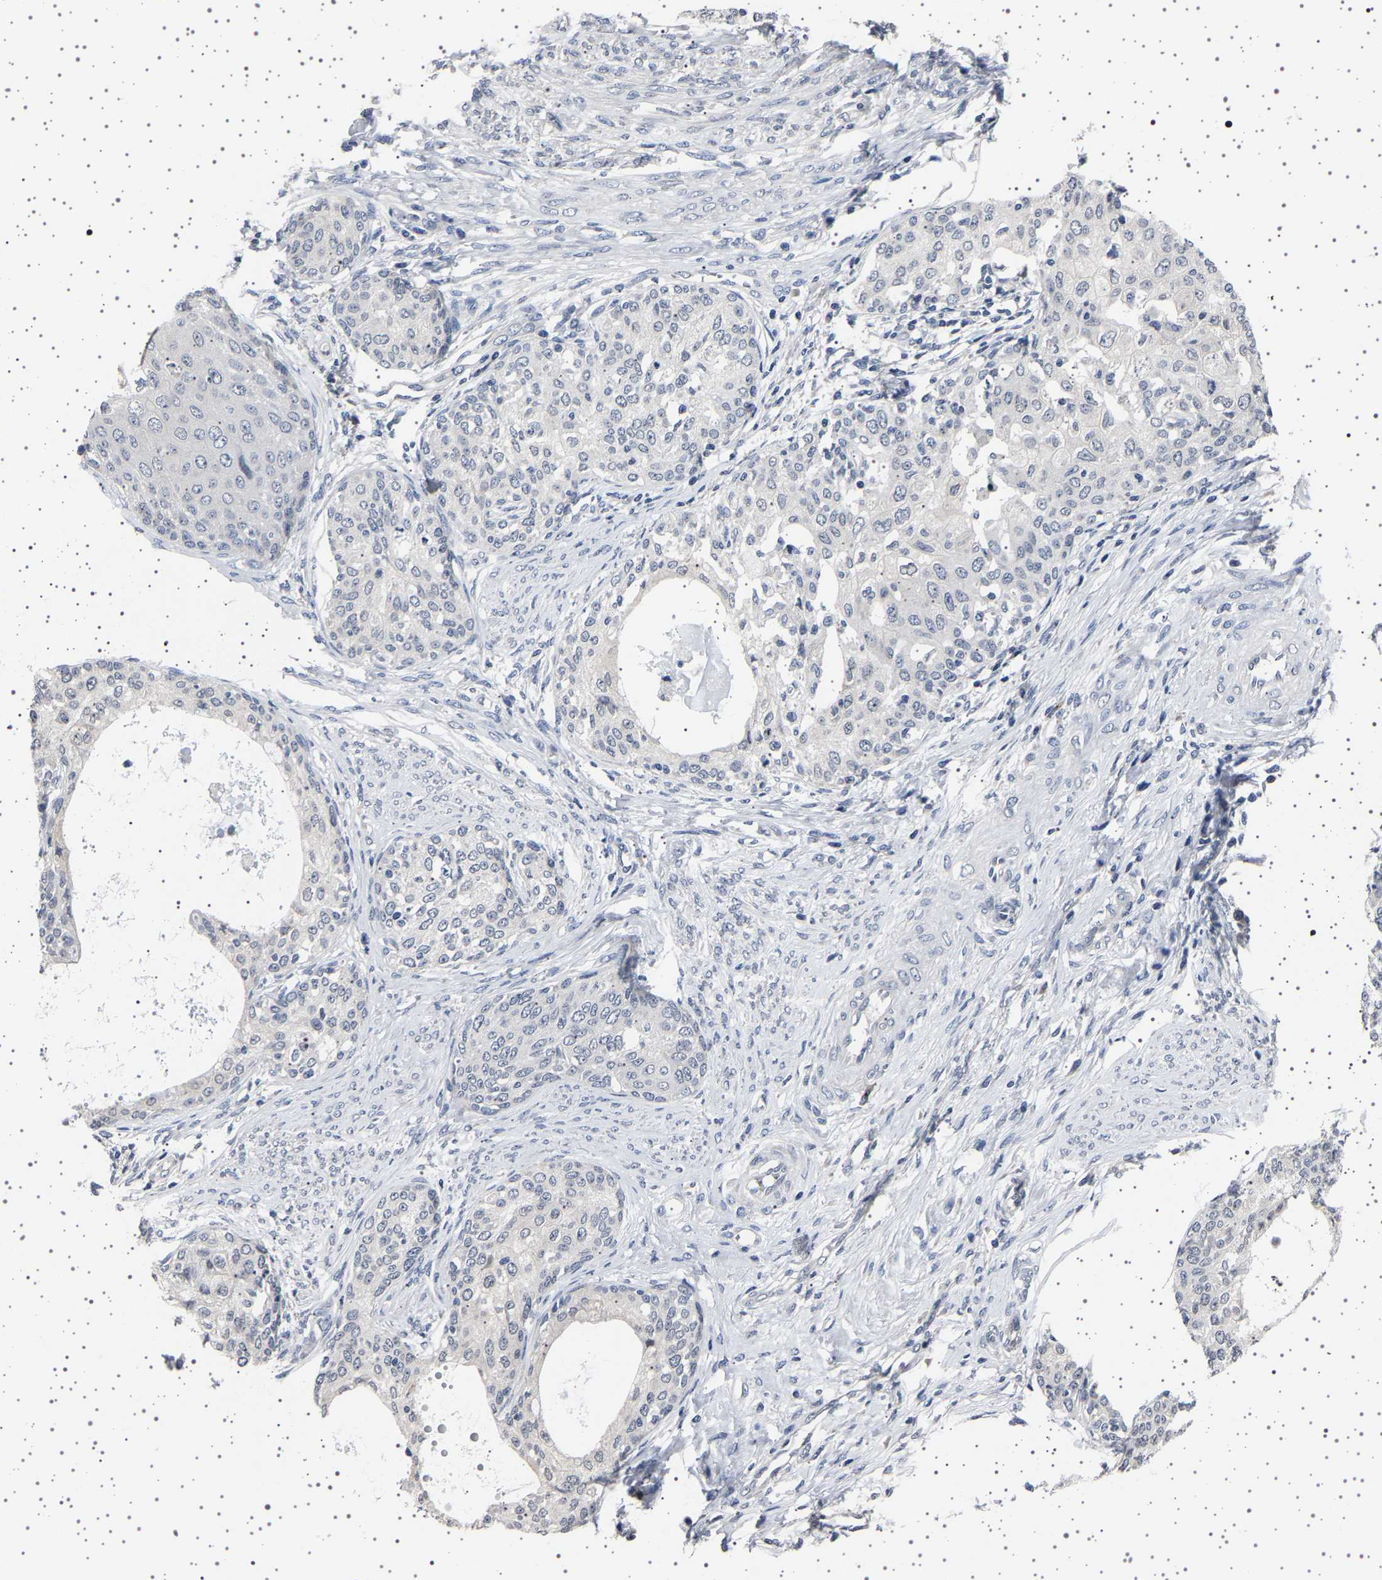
{"staining": {"intensity": "negative", "quantity": "none", "location": "none"}, "tissue": "cervical cancer", "cell_type": "Tumor cells", "image_type": "cancer", "snomed": [{"axis": "morphology", "description": "Squamous cell carcinoma, NOS"}, {"axis": "morphology", "description": "Adenocarcinoma, NOS"}, {"axis": "topography", "description": "Cervix"}], "caption": "Adenocarcinoma (cervical) was stained to show a protein in brown. There is no significant expression in tumor cells.", "gene": "IL10RB", "patient": {"sex": "female", "age": 52}}